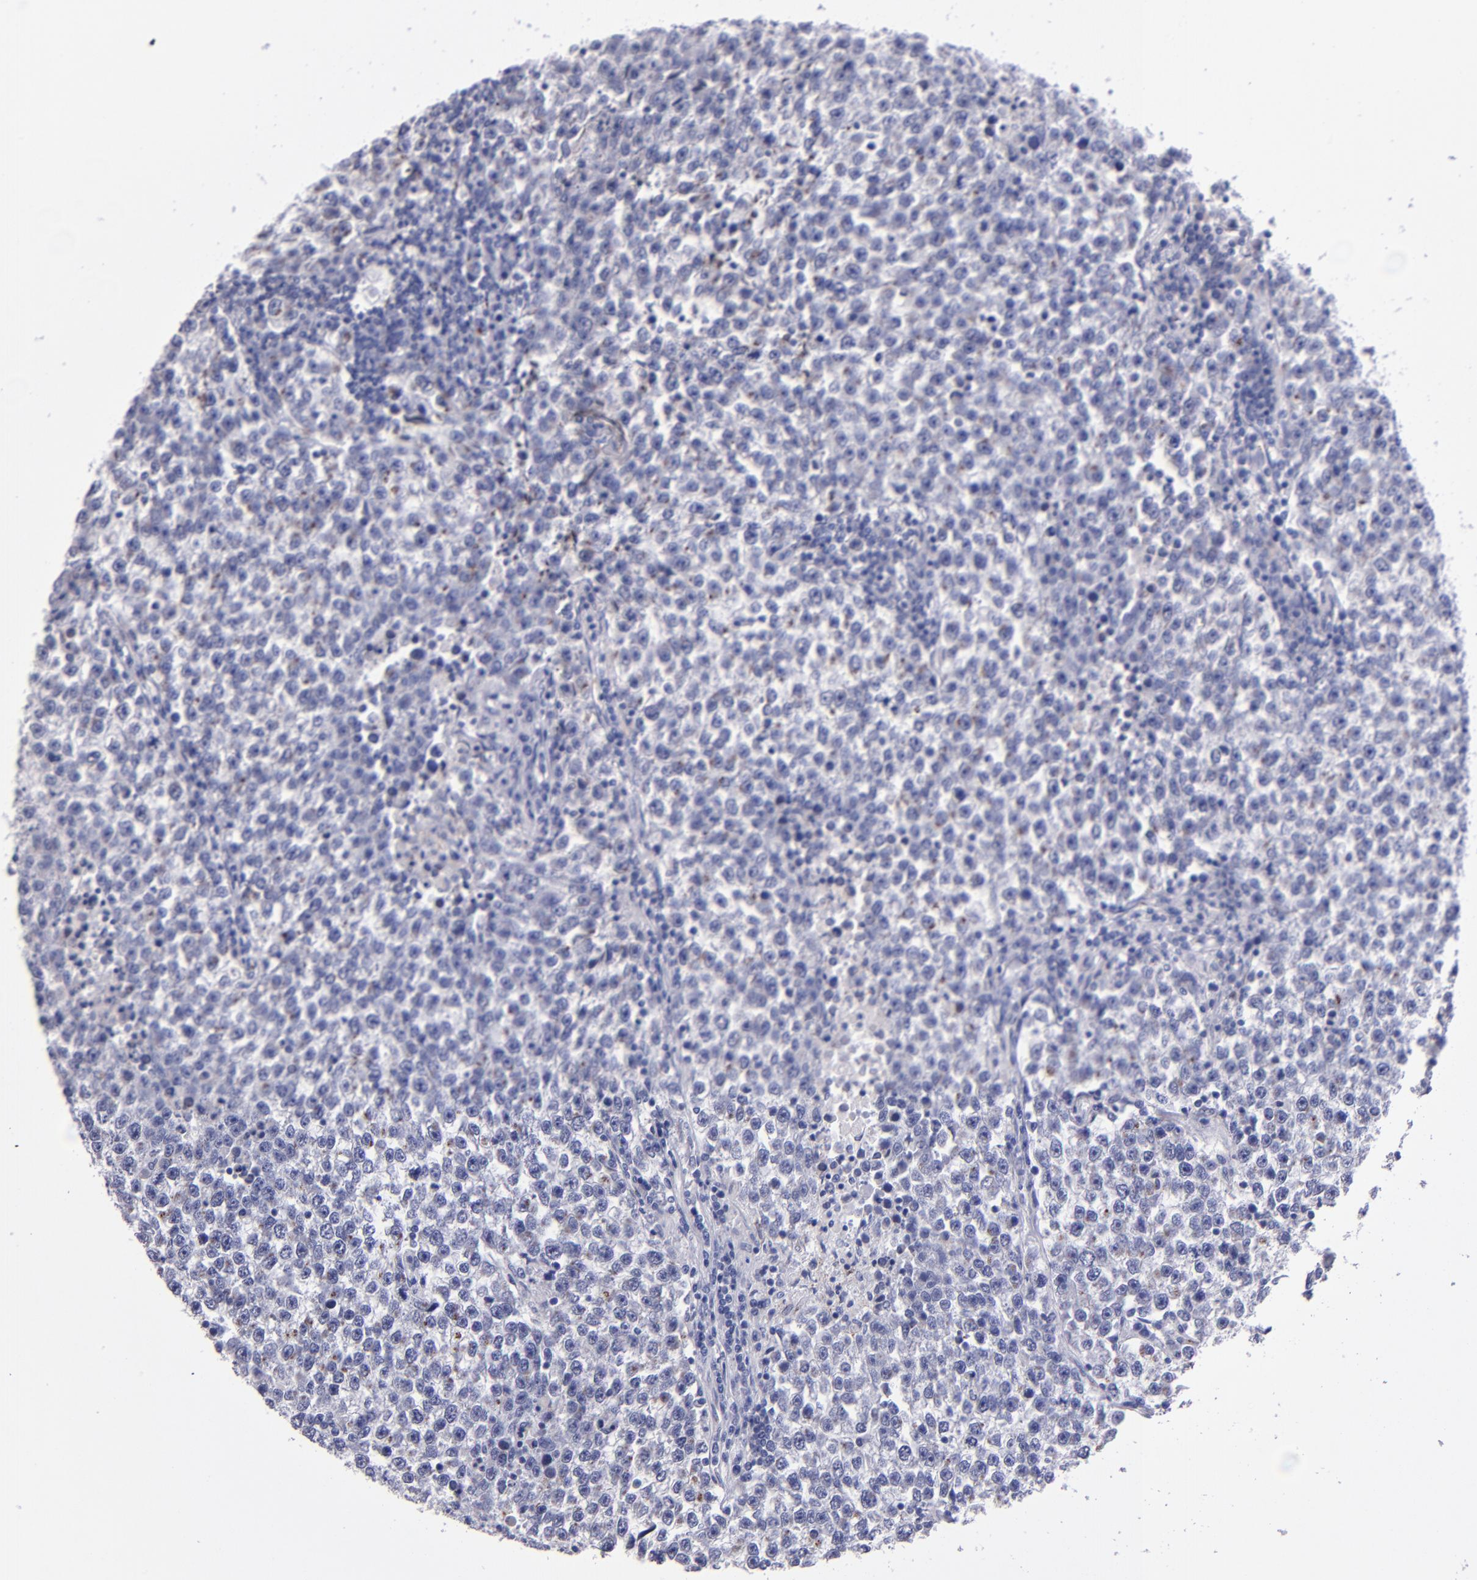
{"staining": {"intensity": "weak", "quantity": "<25%", "location": "cytoplasmic/membranous"}, "tissue": "testis cancer", "cell_type": "Tumor cells", "image_type": "cancer", "snomed": [{"axis": "morphology", "description": "Seminoma, NOS"}, {"axis": "topography", "description": "Testis"}], "caption": "Micrograph shows no protein positivity in tumor cells of testis cancer tissue.", "gene": "RAB41", "patient": {"sex": "male", "age": 36}}